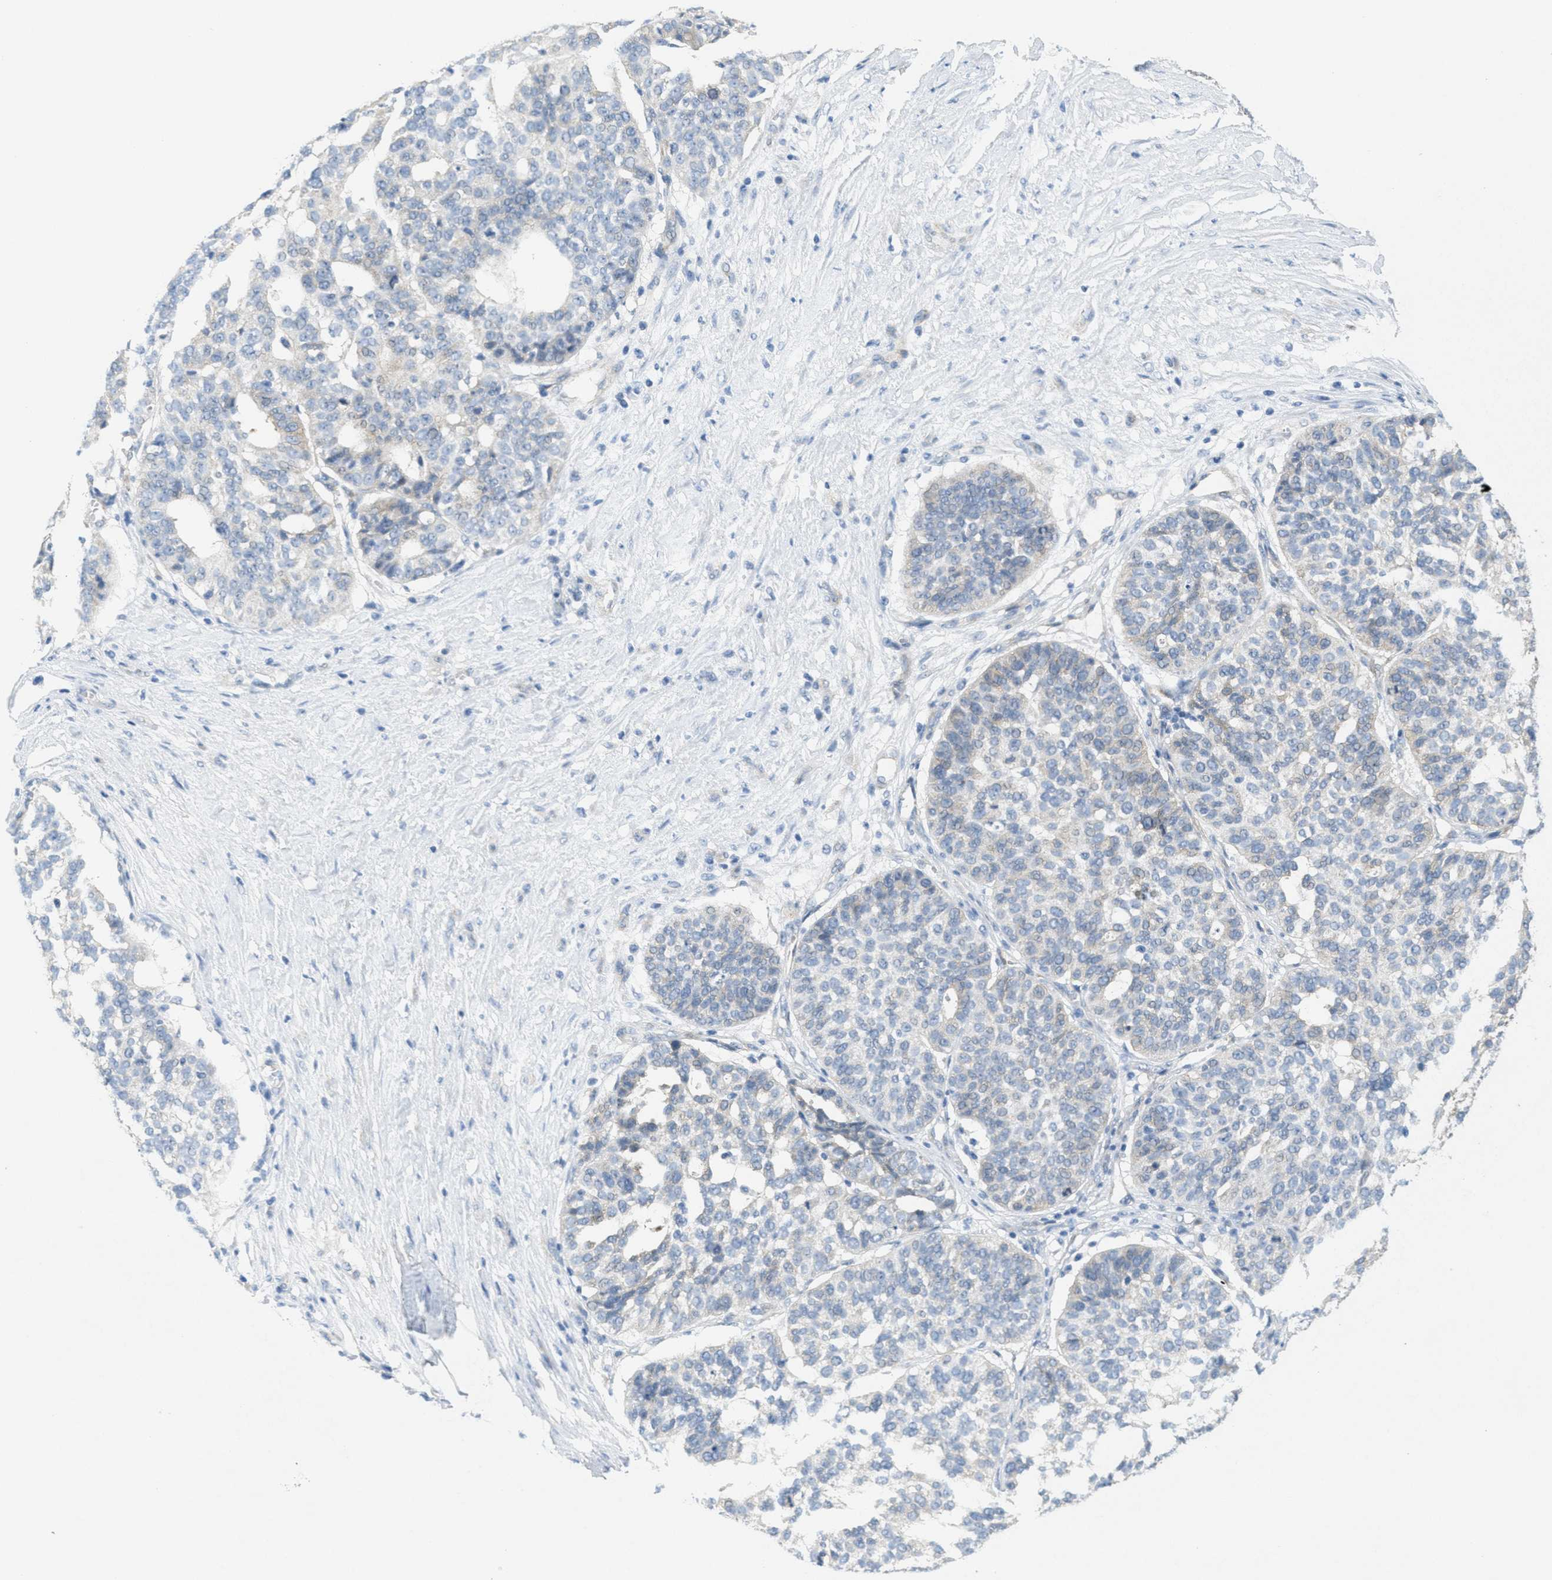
{"staining": {"intensity": "negative", "quantity": "none", "location": "none"}, "tissue": "ovarian cancer", "cell_type": "Tumor cells", "image_type": "cancer", "snomed": [{"axis": "morphology", "description": "Cystadenocarcinoma, serous, NOS"}, {"axis": "topography", "description": "Ovary"}], "caption": "This micrograph is of ovarian serous cystadenocarcinoma stained with immunohistochemistry (IHC) to label a protein in brown with the nuclei are counter-stained blue. There is no expression in tumor cells.", "gene": "ZFYVE9", "patient": {"sex": "female", "age": 59}}